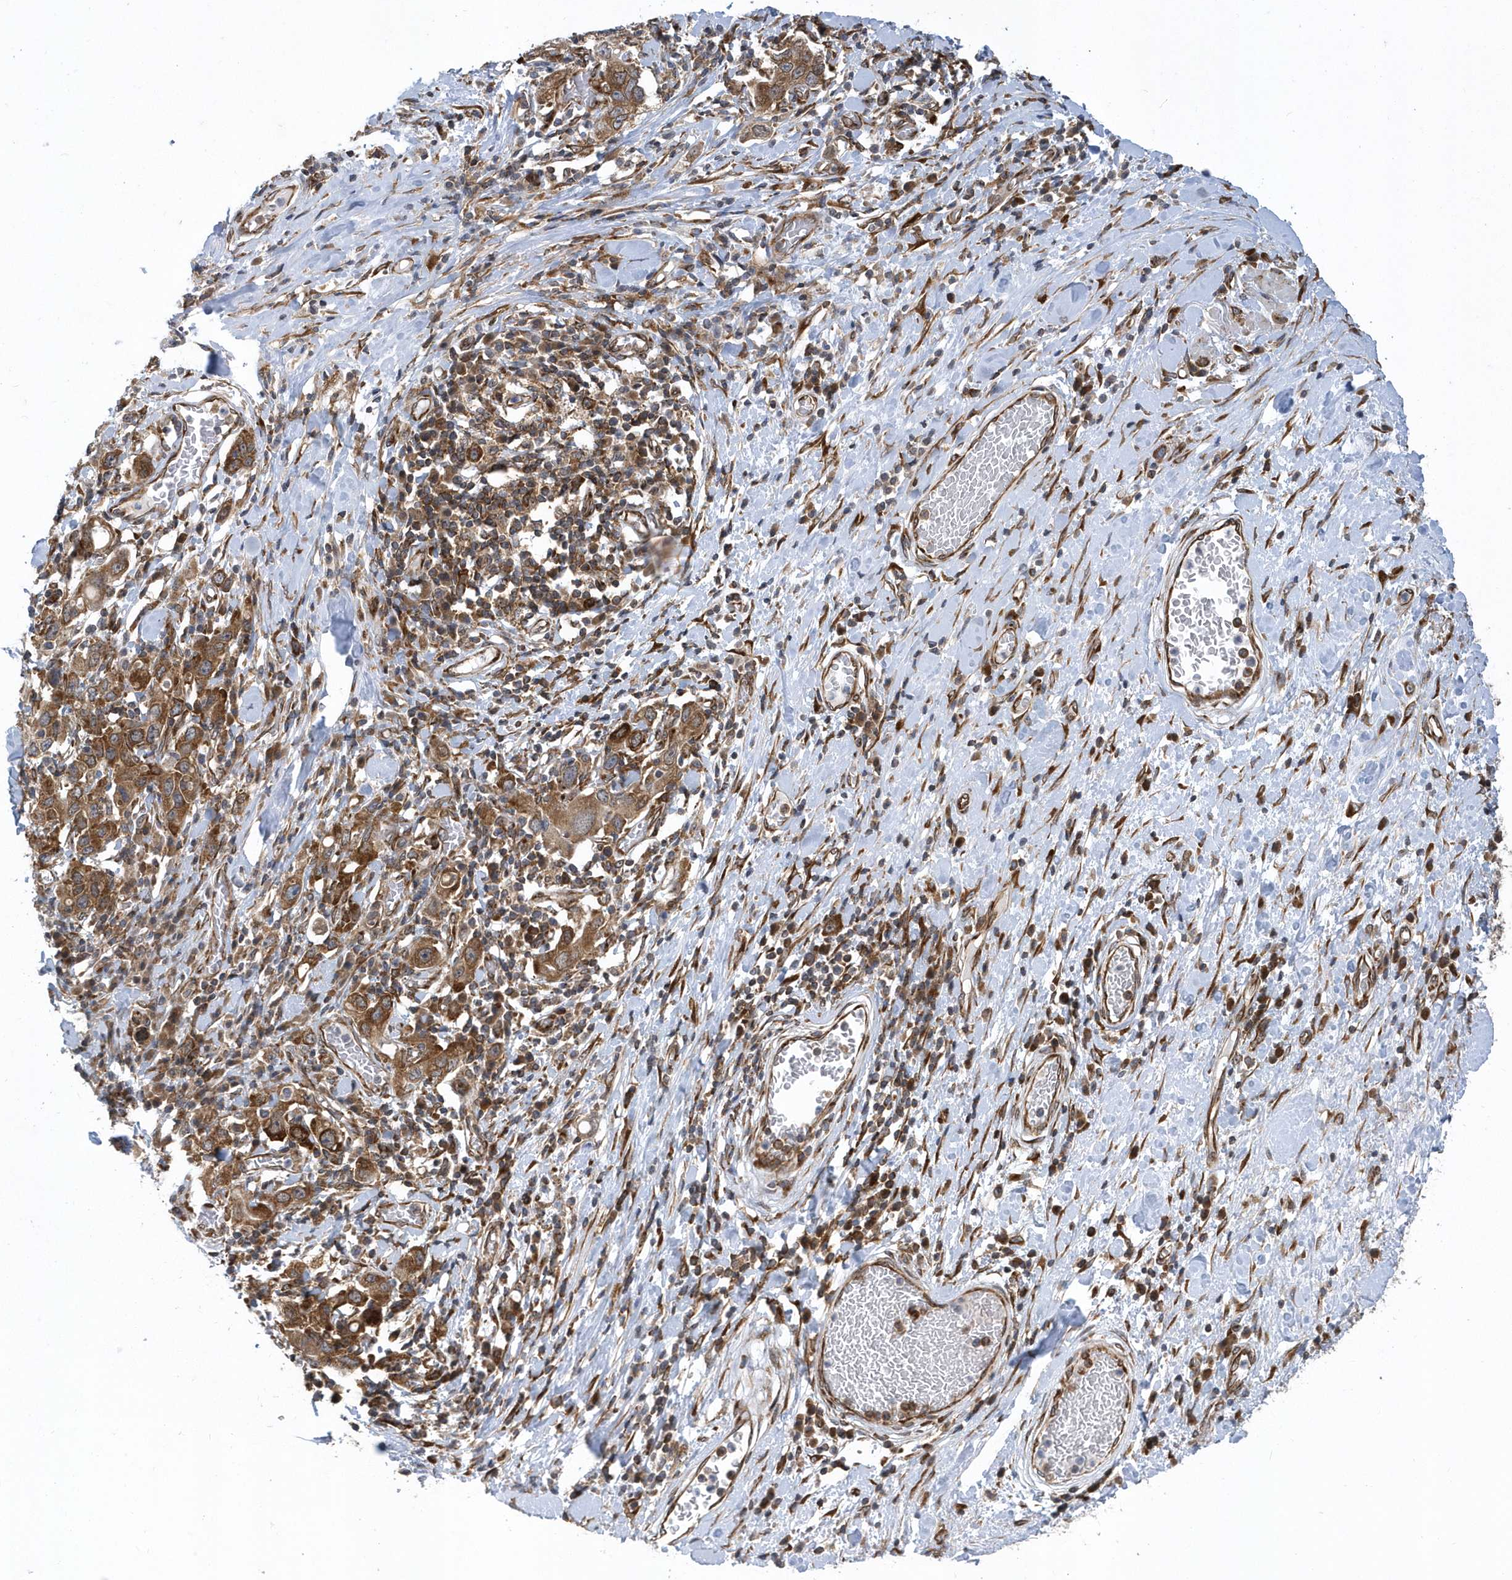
{"staining": {"intensity": "moderate", "quantity": ">75%", "location": "cytoplasmic/membranous"}, "tissue": "stomach cancer", "cell_type": "Tumor cells", "image_type": "cancer", "snomed": [{"axis": "morphology", "description": "Adenocarcinoma, NOS"}, {"axis": "topography", "description": "Stomach, upper"}], "caption": "An immunohistochemistry (IHC) photomicrograph of tumor tissue is shown. Protein staining in brown shows moderate cytoplasmic/membranous positivity in stomach adenocarcinoma within tumor cells. Nuclei are stained in blue.", "gene": "PHF1", "patient": {"sex": "male", "age": 62}}